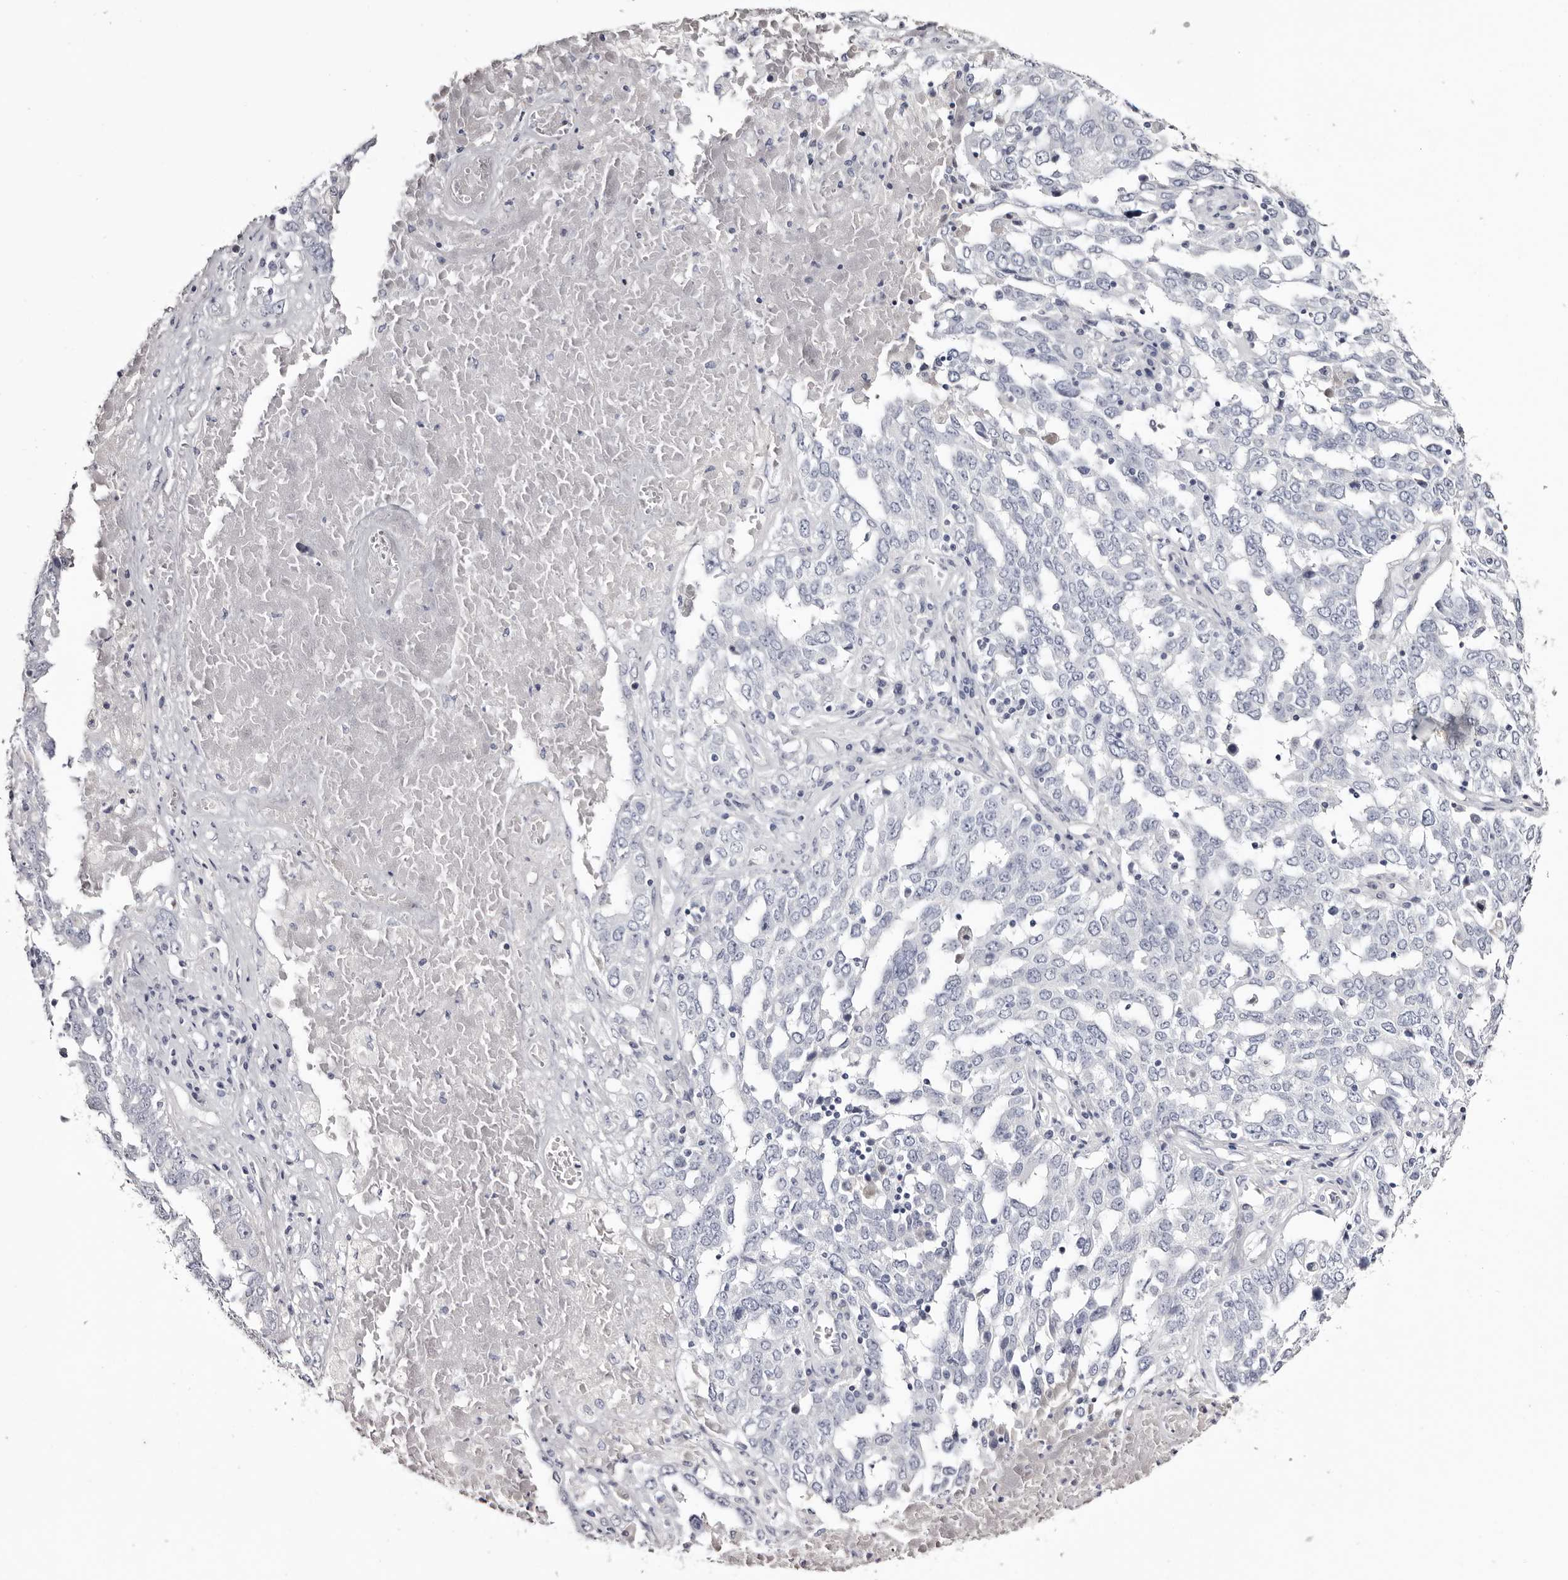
{"staining": {"intensity": "negative", "quantity": "none", "location": "none"}, "tissue": "ovarian cancer", "cell_type": "Tumor cells", "image_type": "cancer", "snomed": [{"axis": "morphology", "description": "Carcinoma, endometroid"}, {"axis": "topography", "description": "Ovary"}], "caption": "DAB (3,3'-diaminobenzidine) immunohistochemical staining of ovarian cancer (endometroid carcinoma) shows no significant positivity in tumor cells.", "gene": "CA6", "patient": {"sex": "female", "age": 62}}